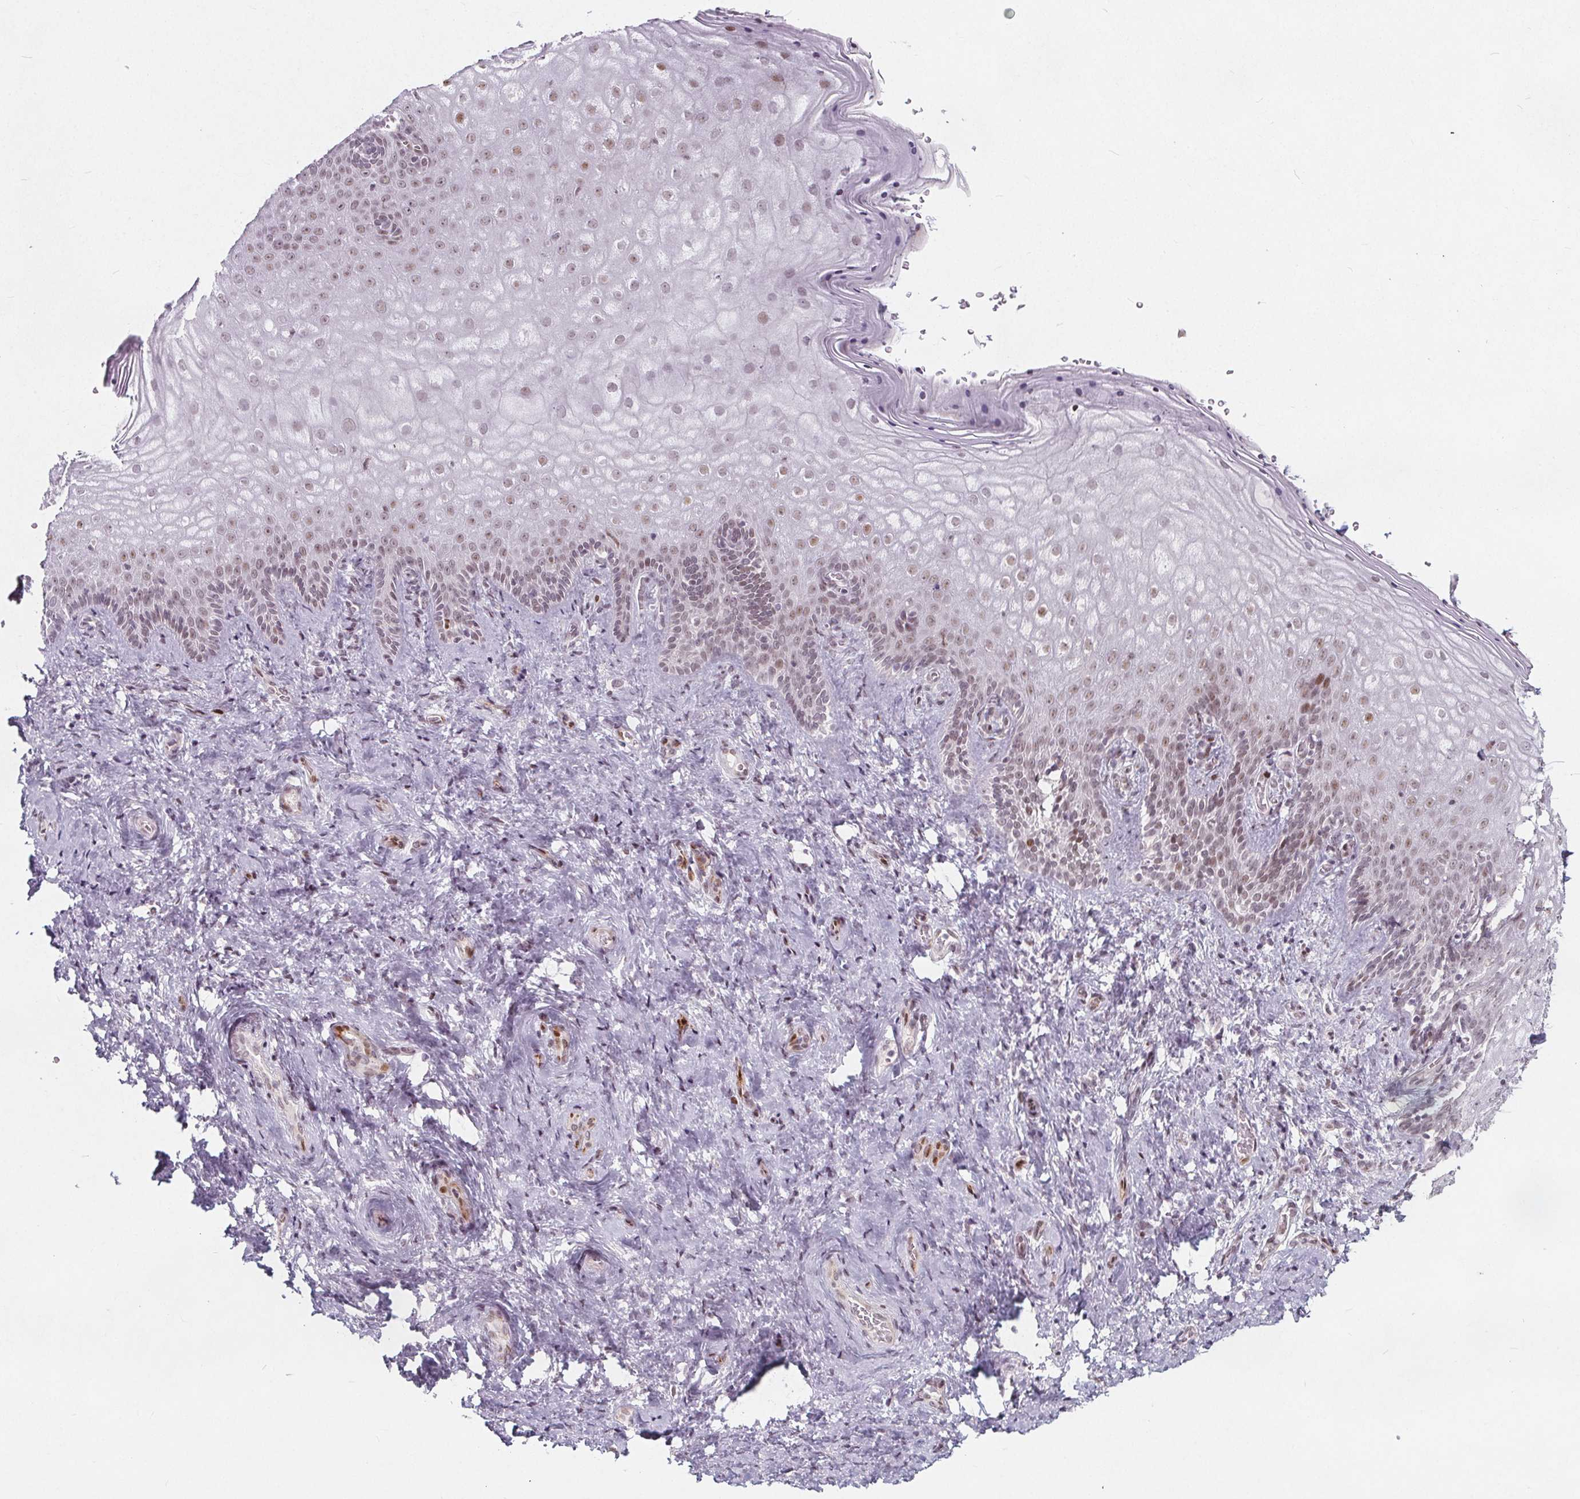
{"staining": {"intensity": "moderate", "quantity": "25%-75%", "location": "nuclear"}, "tissue": "vagina", "cell_type": "Squamous epithelial cells", "image_type": "normal", "snomed": [{"axis": "morphology", "description": "Normal tissue, NOS"}, {"axis": "topography", "description": "Vagina"}], "caption": "Immunohistochemical staining of benign human vagina reveals 25%-75% levels of moderate nuclear protein positivity in about 25%-75% of squamous epithelial cells.", "gene": "TAF6L", "patient": {"sex": "female", "age": 42}}